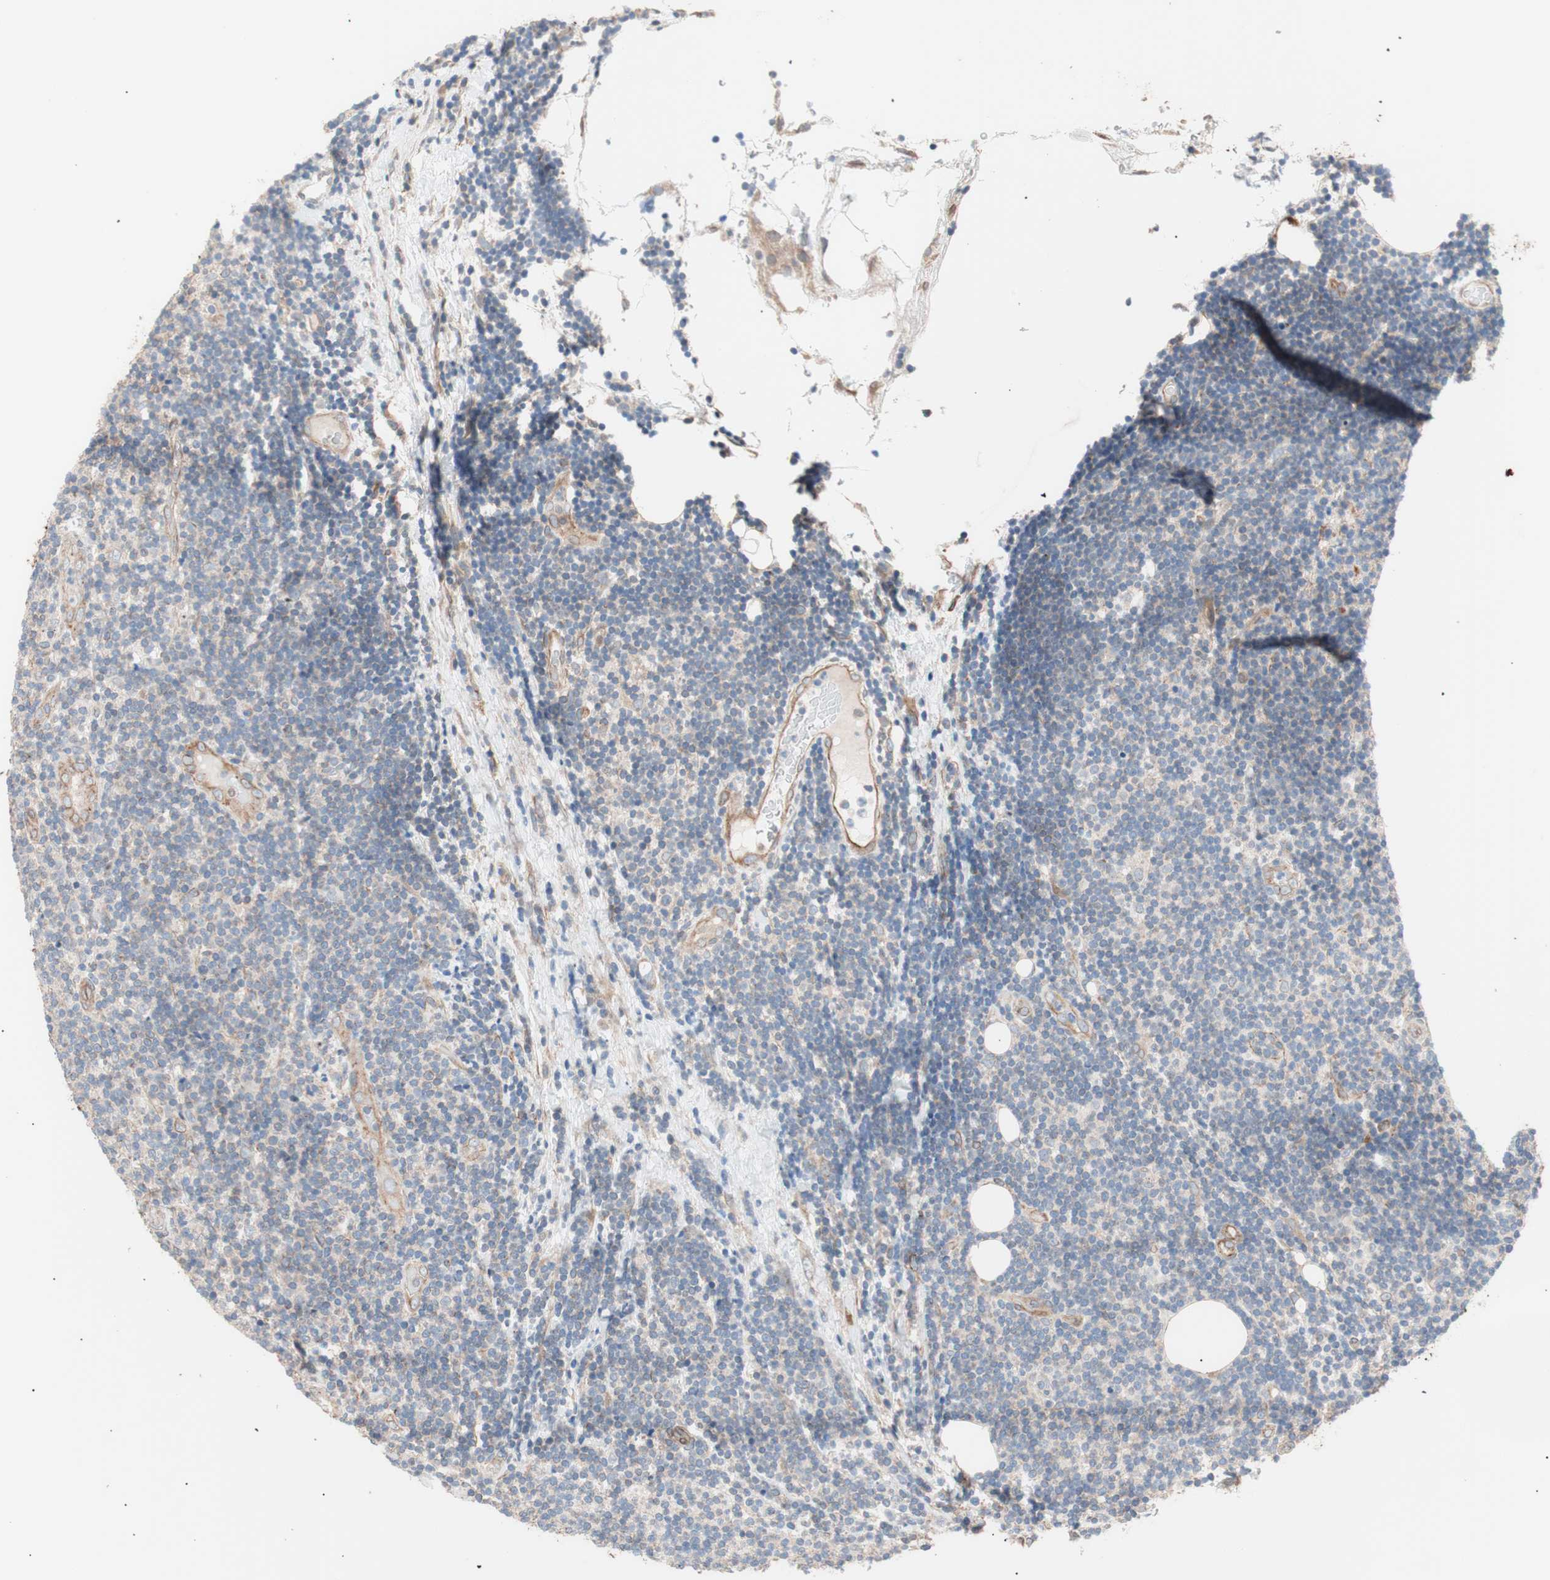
{"staining": {"intensity": "weak", "quantity": "<25%", "location": "cytoplasmic/membranous"}, "tissue": "lymphoma", "cell_type": "Tumor cells", "image_type": "cancer", "snomed": [{"axis": "morphology", "description": "Malignant lymphoma, non-Hodgkin's type, Low grade"}, {"axis": "topography", "description": "Lymph node"}], "caption": "High power microscopy micrograph of an immunohistochemistry photomicrograph of lymphoma, revealing no significant positivity in tumor cells.", "gene": "SMG1", "patient": {"sex": "male", "age": 83}}